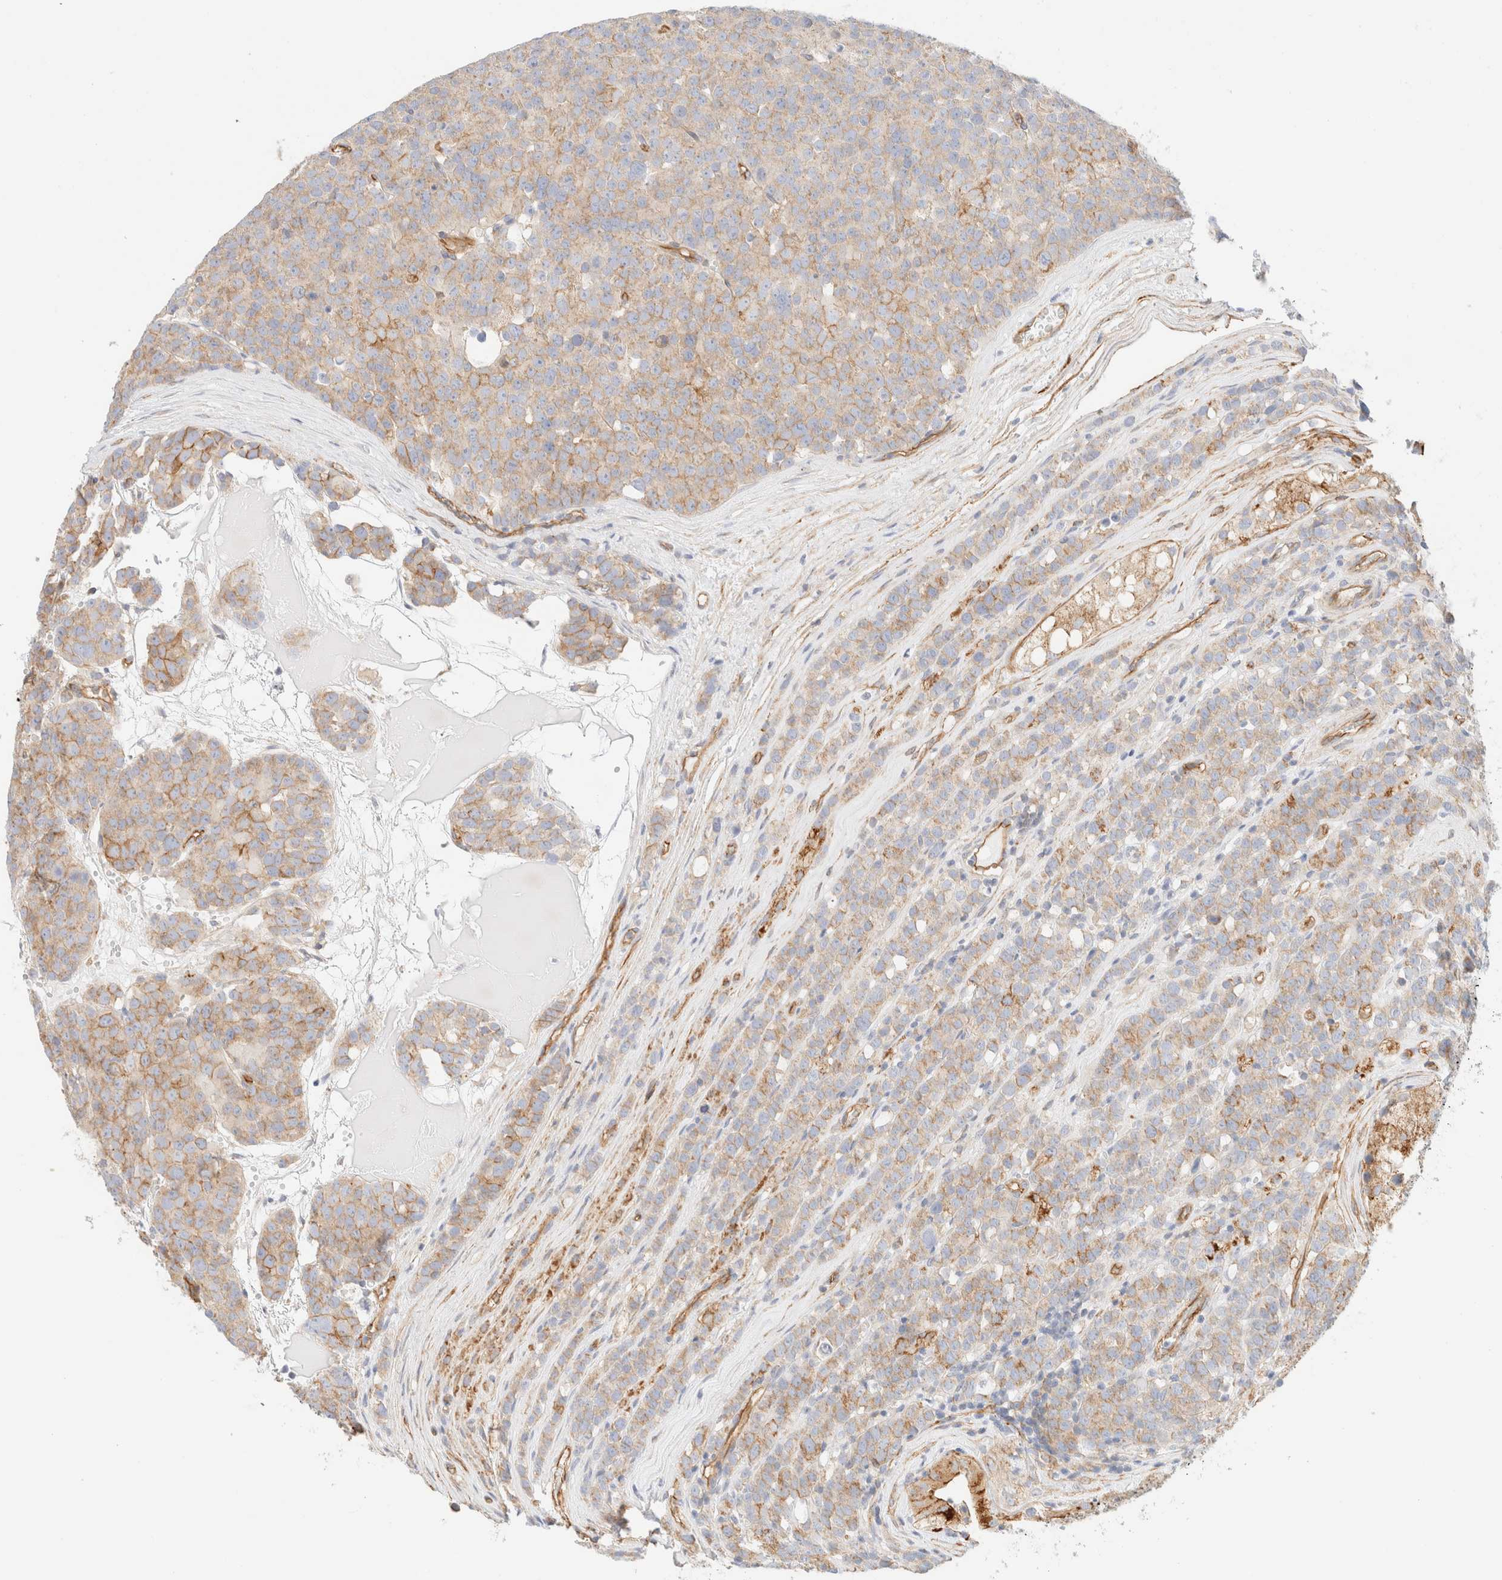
{"staining": {"intensity": "weak", "quantity": ">75%", "location": "cytoplasmic/membranous"}, "tissue": "testis cancer", "cell_type": "Tumor cells", "image_type": "cancer", "snomed": [{"axis": "morphology", "description": "Seminoma, NOS"}, {"axis": "topography", "description": "Testis"}], "caption": "This is a photomicrograph of immunohistochemistry (IHC) staining of testis seminoma, which shows weak expression in the cytoplasmic/membranous of tumor cells.", "gene": "CYB5R4", "patient": {"sex": "male", "age": 71}}